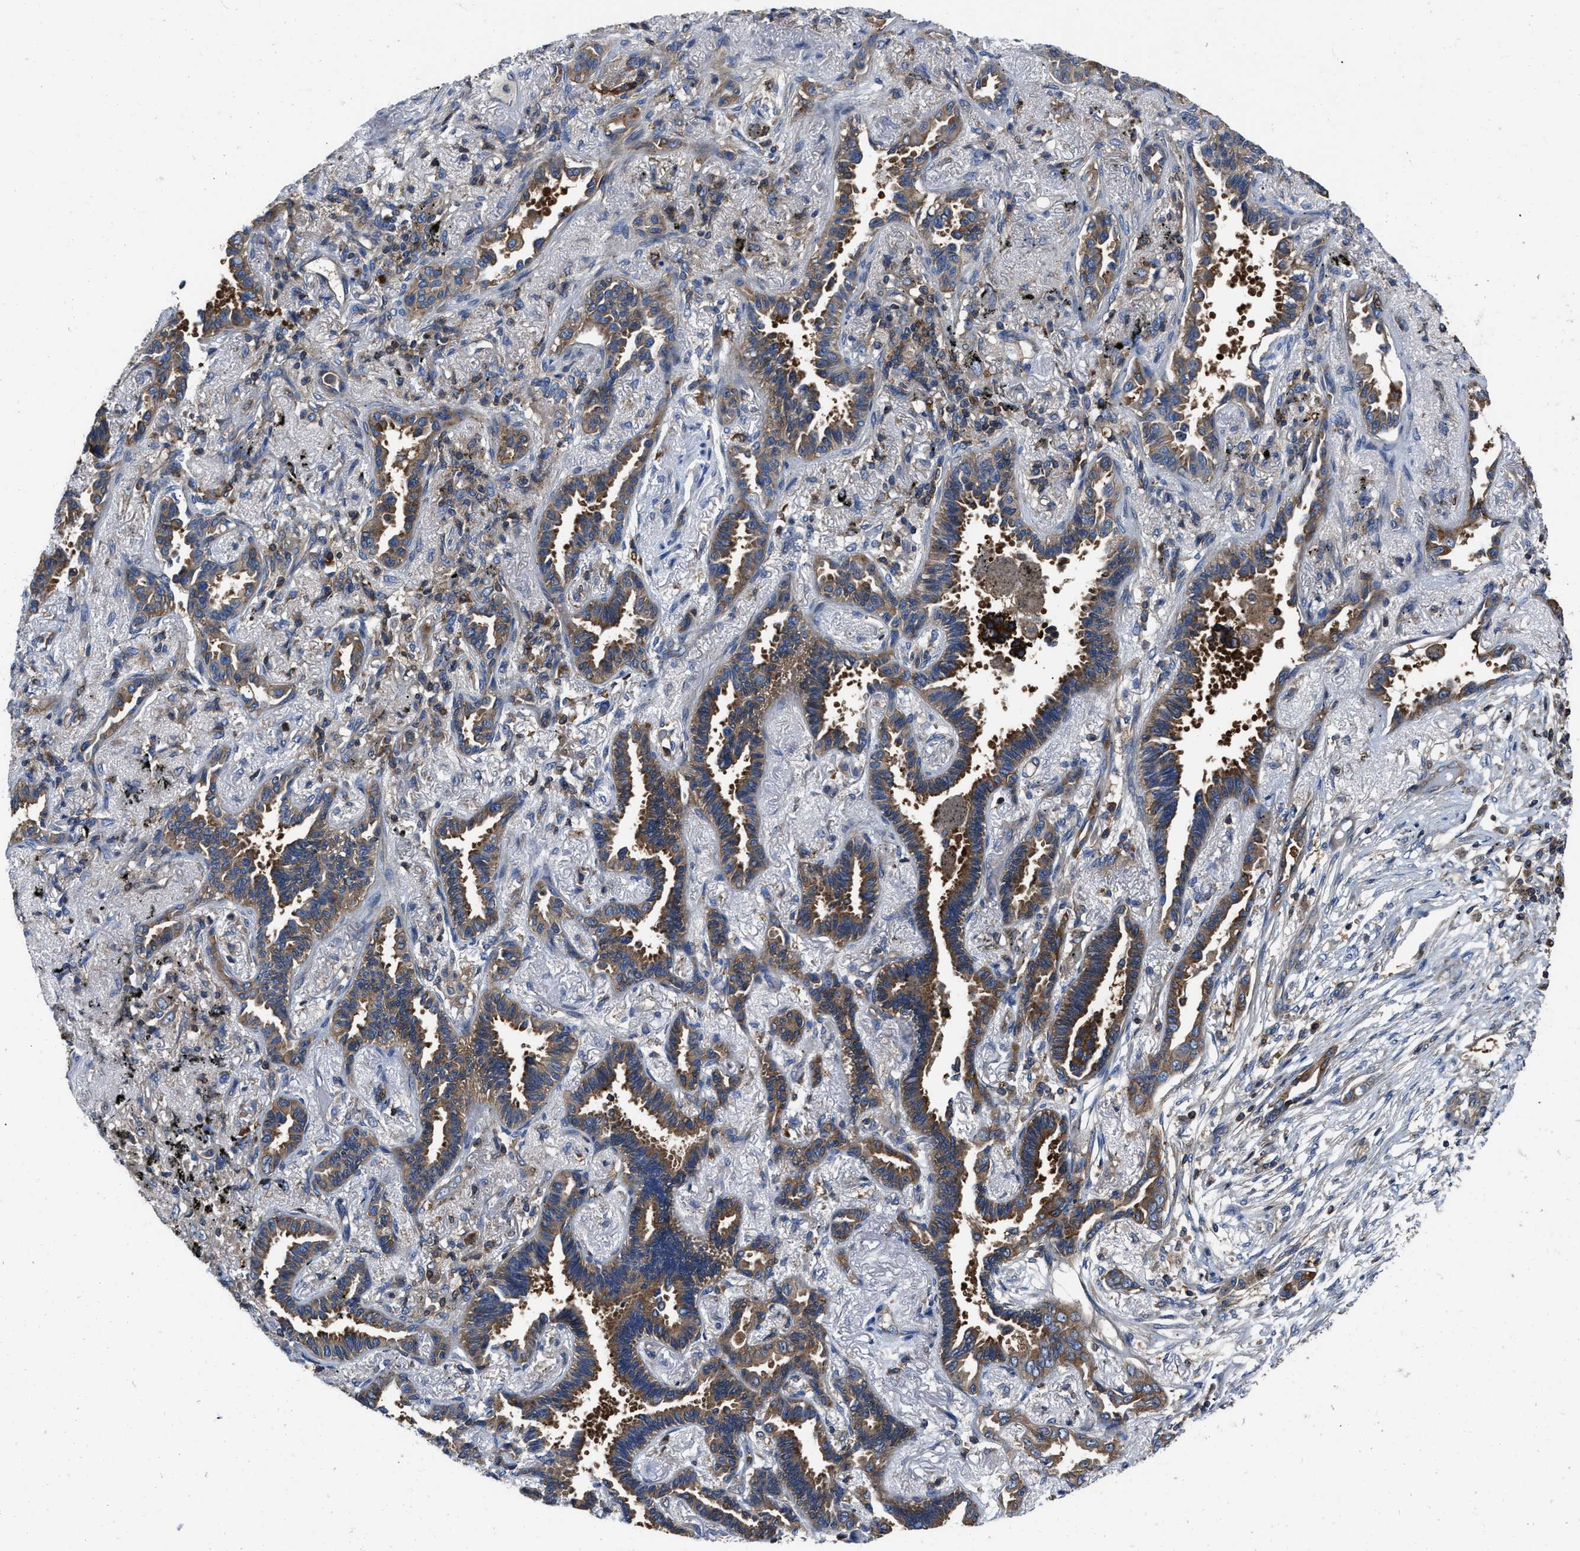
{"staining": {"intensity": "moderate", "quantity": ">75%", "location": "cytoplasmic/membranous"}, "tissue": "lung cancer", "cell_type": "Tumor cells", "image_type": "cancer", "snomed": [{"axis": "morphology", "description": "Adenocarcinoma, NOS"}, {"axis": "topography", "description": "Lung"}], "caption": "Immunohistochemistry (IHC) (DAB (3,3'-diaminobenzidine)) staining of lung cancer (adenocarcinoma) reveals moderate cytoplasmic/membranous protein expression in approximately >75% of tumor cells. (Brightfield microscopy of DAB IHC at high magnification).", "gene": "YARS1", "patient": {"sex": "male", "age": 59}}